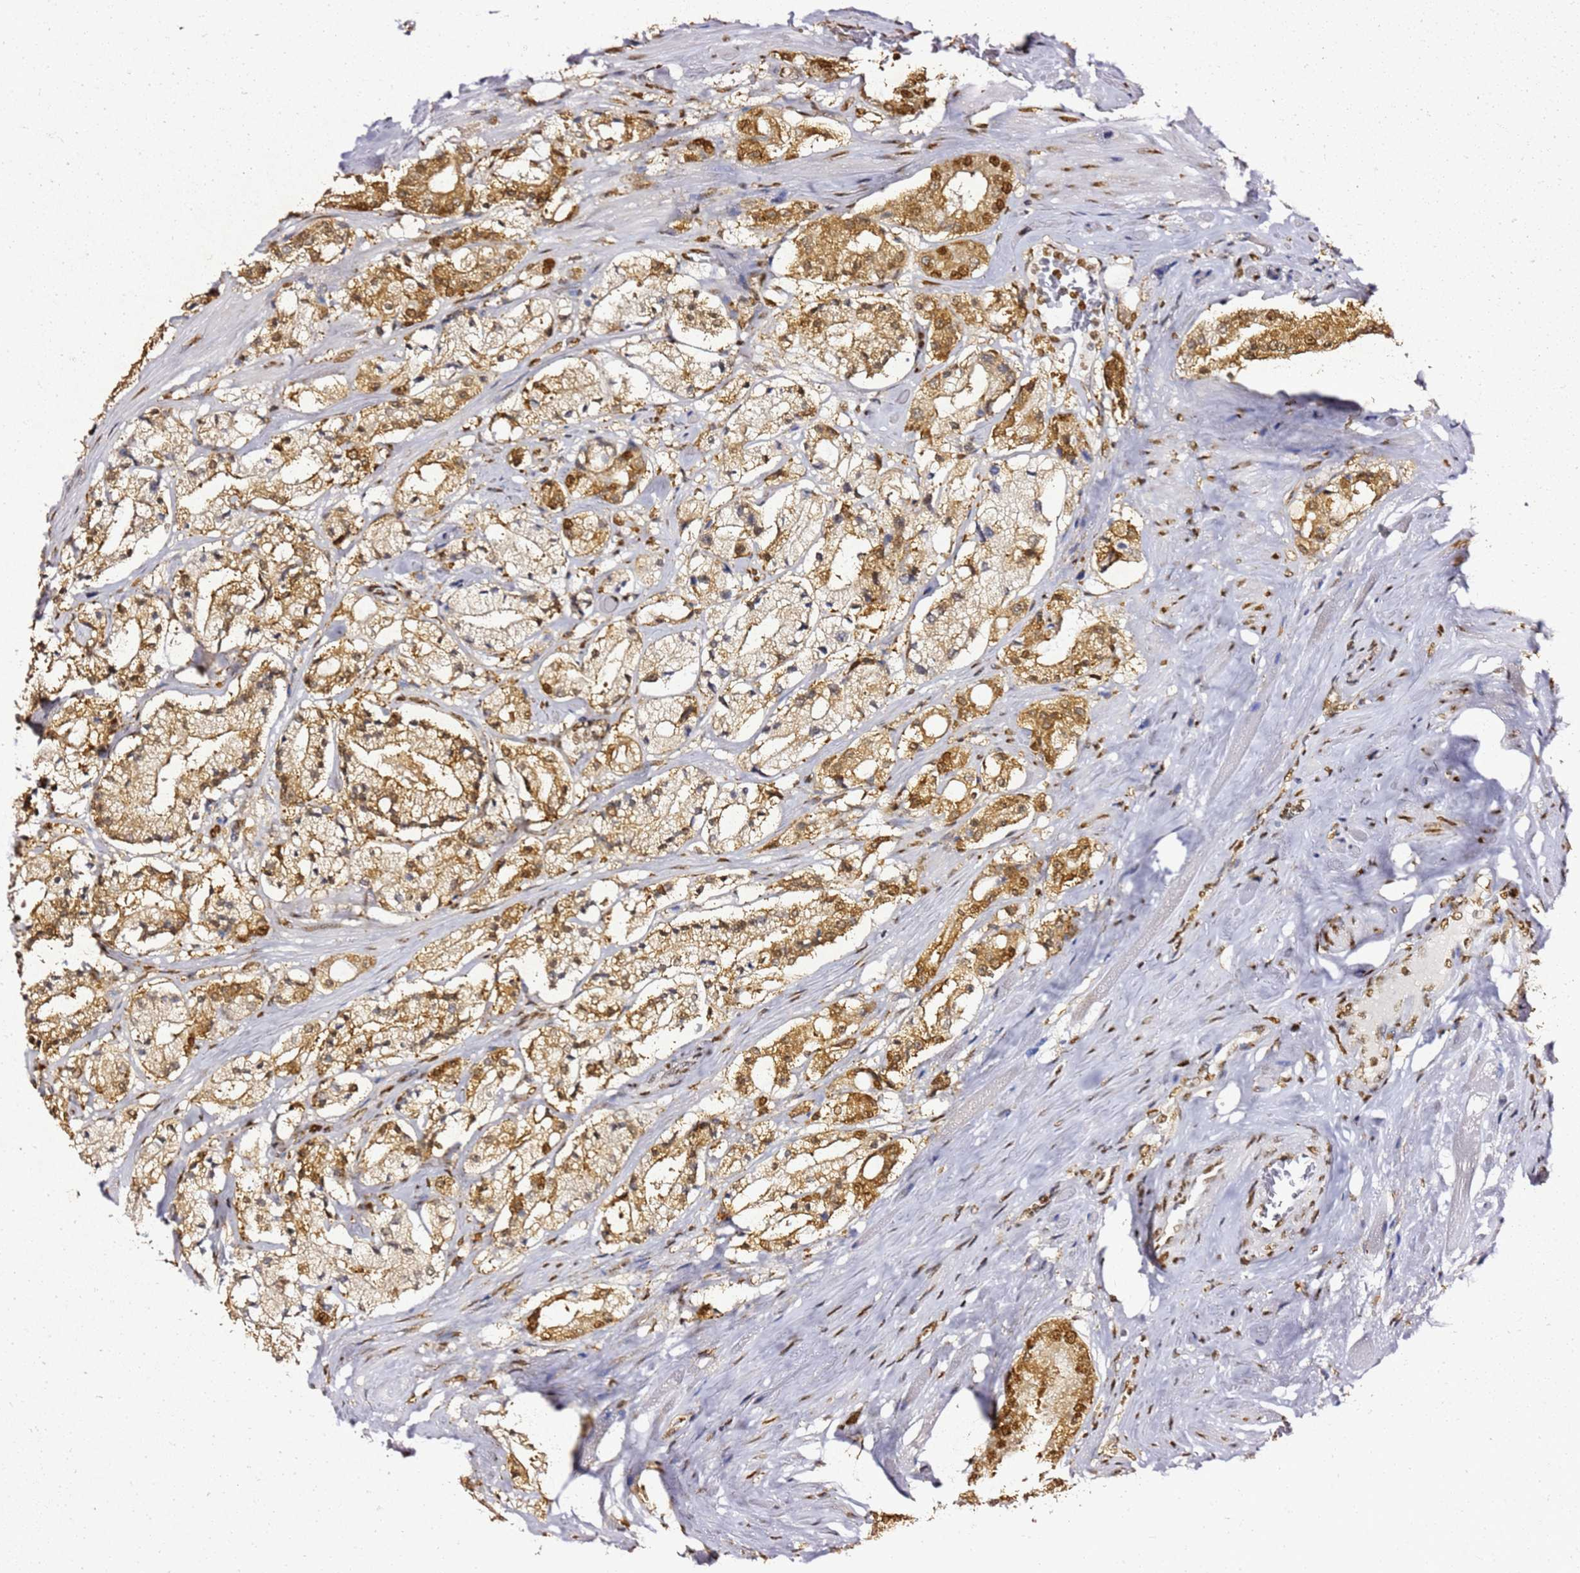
{"staining": {"intensity": "strong", "quantity": "25%-75%", "location": "cytoplasmic/membranous,nuclear"}, "tissue": "prostate cancer", "cell_type": "Tumor cells", "image_type": "cancer", "snomed": [{"axis": "morphology", "description": "Adenocarcinoma, High grade"}, {"axis": "topography", "description": "Prostate"}], "caption": "Human prostate cancer (high-grade adenocarcinoma) stained with a brown dye exhibits strong cytoplasmic/membranous and nuclear positive staining in approximately 25%-75% of tumor cells.", "gene": "APEX1", "patient": {"sex": "male", "age": 64}}